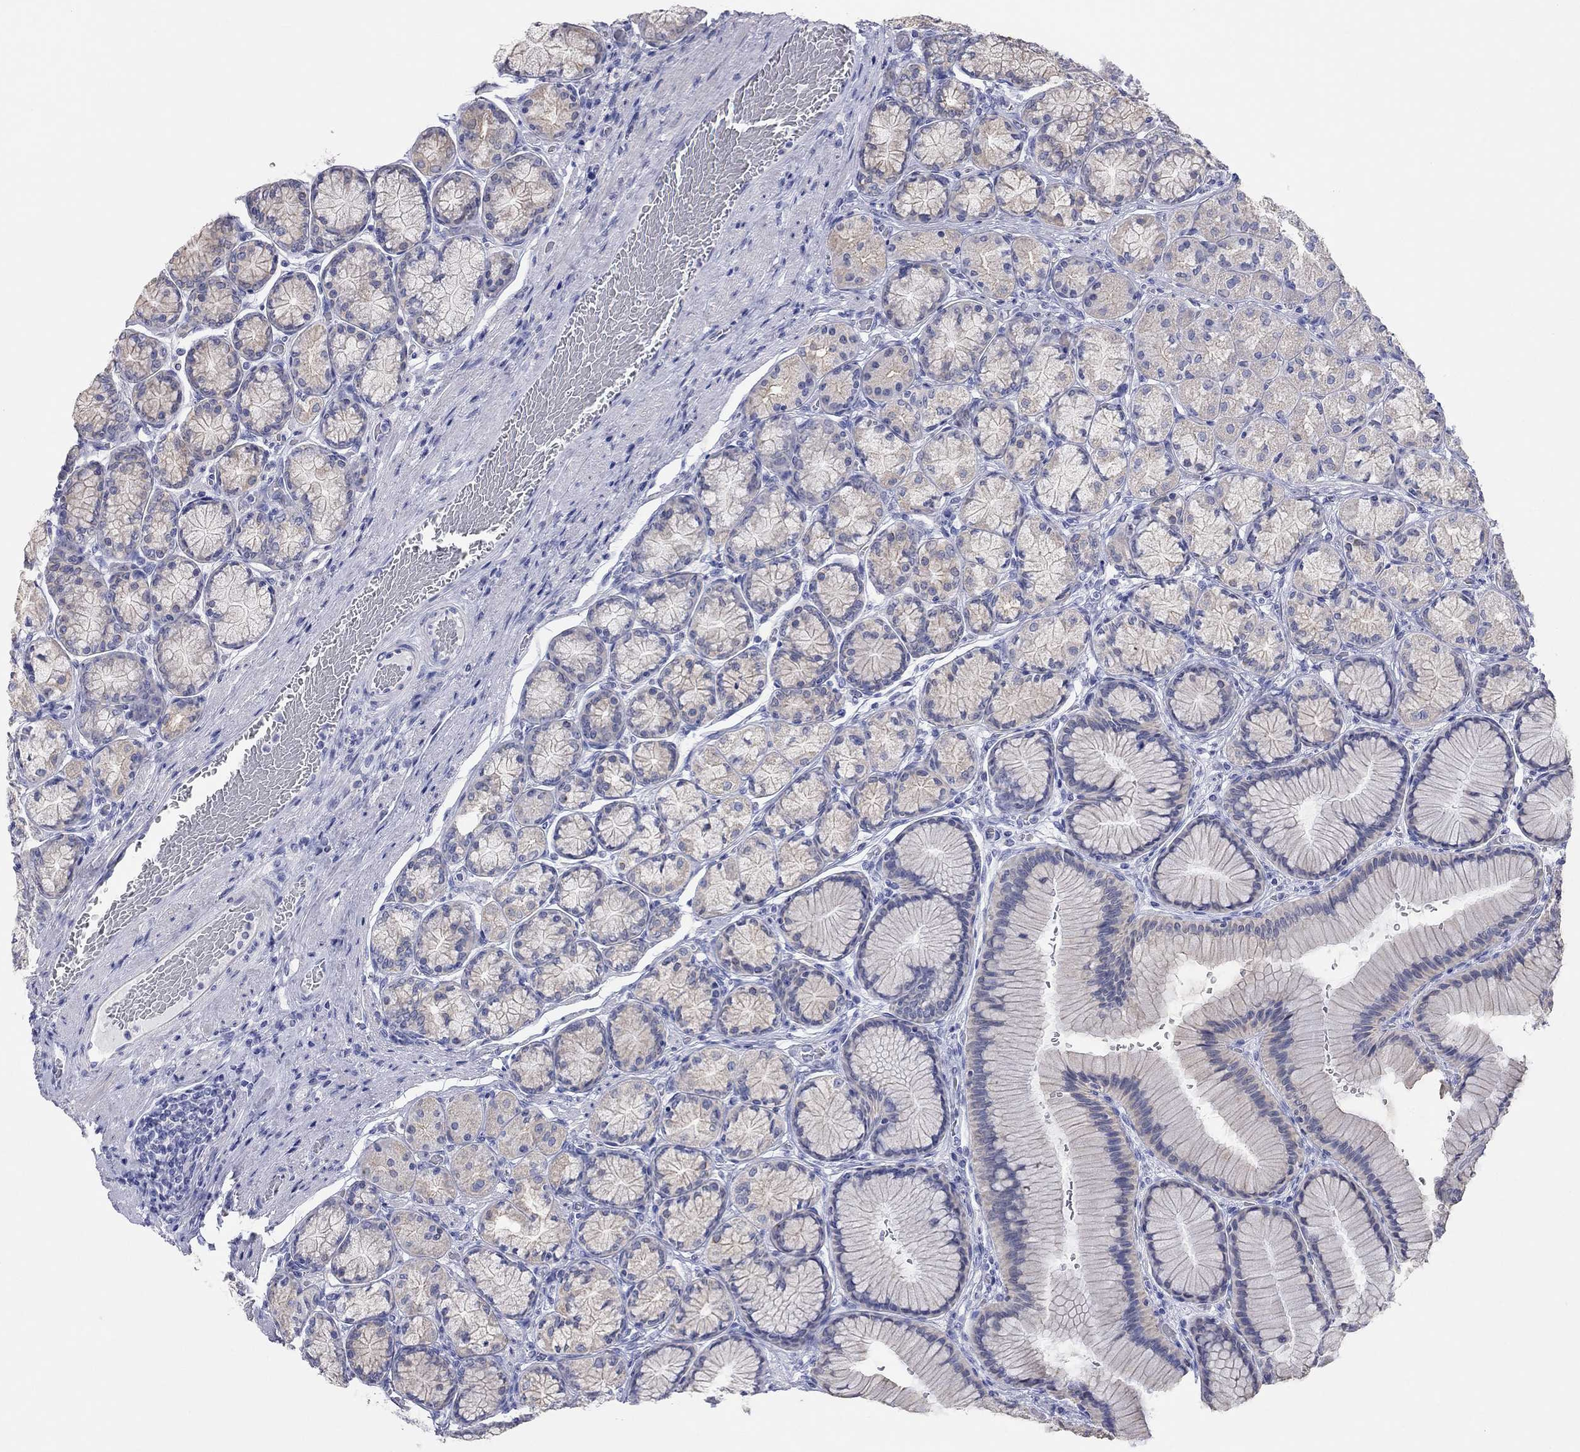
{"staining": {"intensity": "moderate", "quantity": "<25%", "location": "cytoplasmic/membranous"}, "tissue": "stomach", "cell_type": "Glandular cells", "image_type": "normal", "snomed": [{"axis": "morphology", "description": "Normal tissue, NOS"}, {"axis": "morphology", "description": "Adenocarcinoma, NOS"}, {"axis": "morphology", "description": "Adenocarcinoma, High grade"}, {"axis": "topography", "description": "Stomach, upper"}, {"axis": "topography", "description": "Stomach"}], "caption": "This histopathology image displays benign stomach stained with immunohistochemistry to label a protein in brown. The cytoplasmic/membranous of glandular cells show moderate positivity for the protein. Nuclei are counter-stained blue.", "gene": "AK8", "patient": {"sex": "female", "age": 65}}